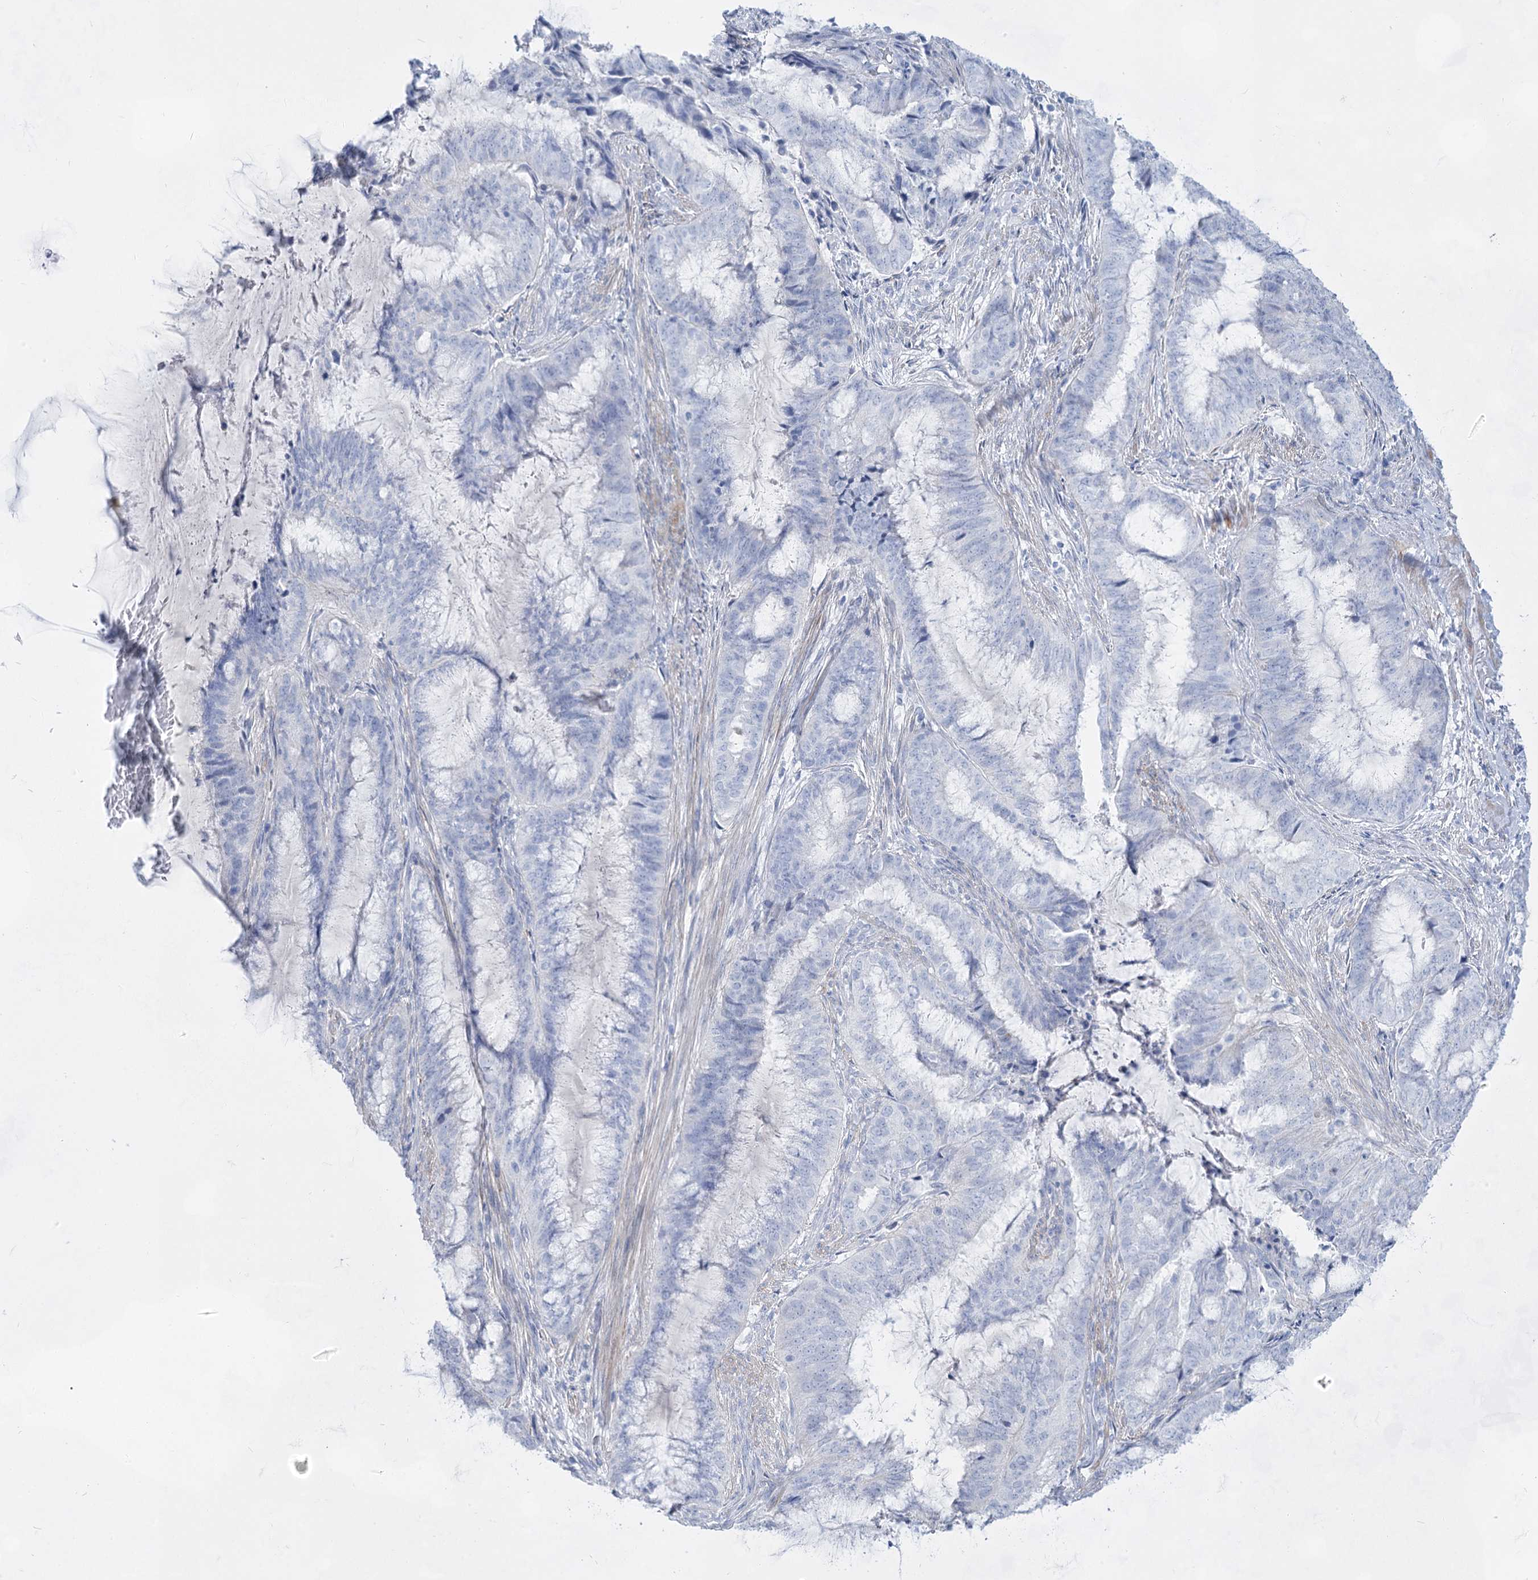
{"staining": {"intensity": "negative", "quantity": "none", "location": "none"}, "tissue": "endometrial cancer", "cell_type": "Tumor cells", "image_type": "cancer", "snomed": [{"axis": "morphology", "description": "Adenocarcinoma, NOS"}, {"axis": "topography", "description": "Endometrium"}], "caption": "Micrograph shows no protein staining in tumor cells of endometrial cancer tissue.", "gene": "ACRV1", "patient": {"sex": "female", "age": 51}}